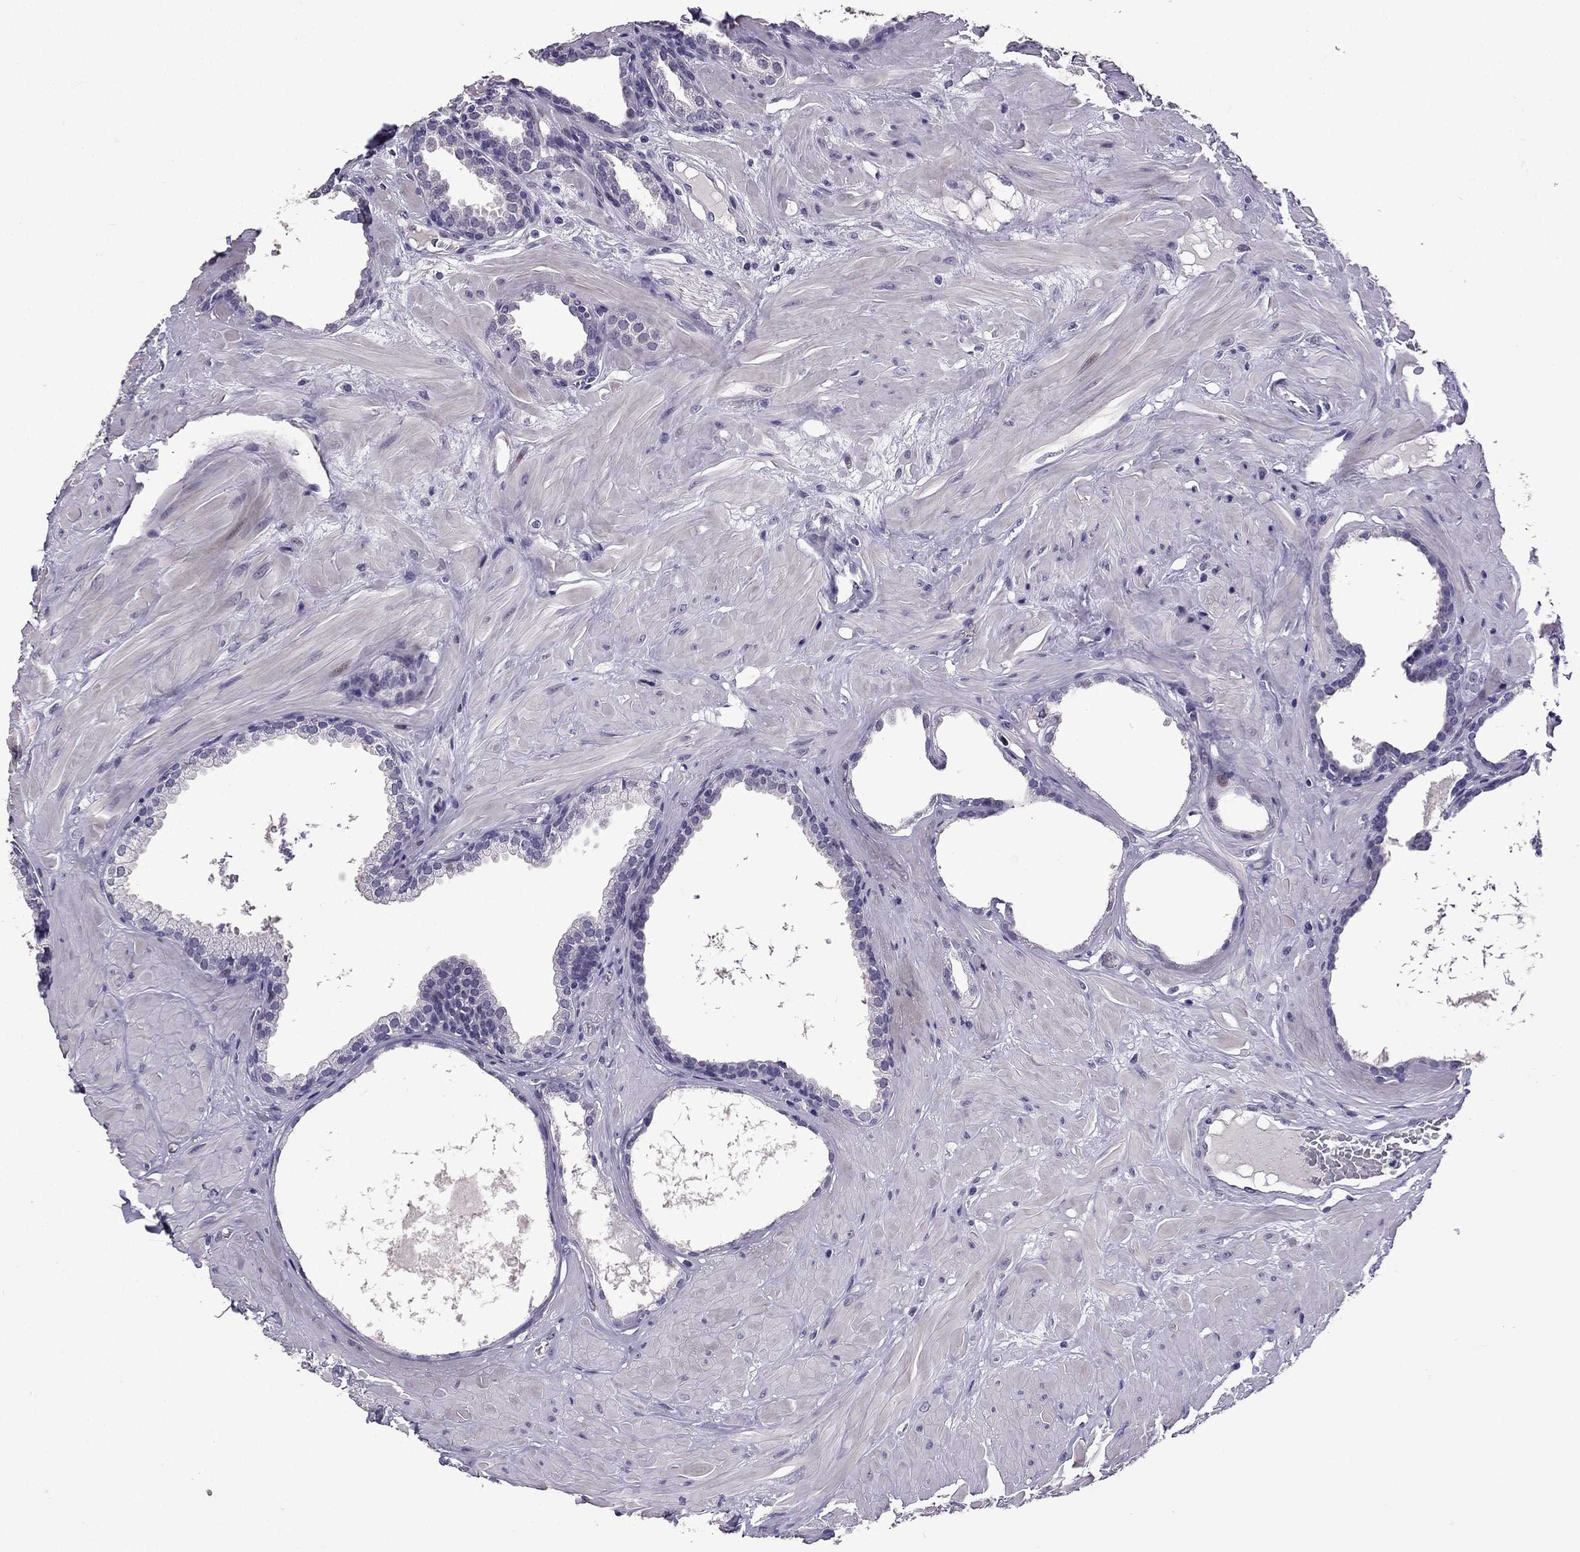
{"staining": {"intensity": "negative", "quantity": "none", "location": "none"}, "tissue": "prostate", "cell_type": "Glandular cells", "image_type": "normal", "snomed": [{"axis": "morphology", "description": "Normal tissue, NOS"}, {"axis": "topography", "description": "Prostate"}], "caption": "DAB immunohistochemical staining of benign human prostate demonstrates no significant staining in glandular cells. (DAB (3,3'-diaminobenzidine) IHC visualized using brightfield microscopy, high magnification).", "gene": "TTN", "patient": {"sex": "male", "age": 48}}